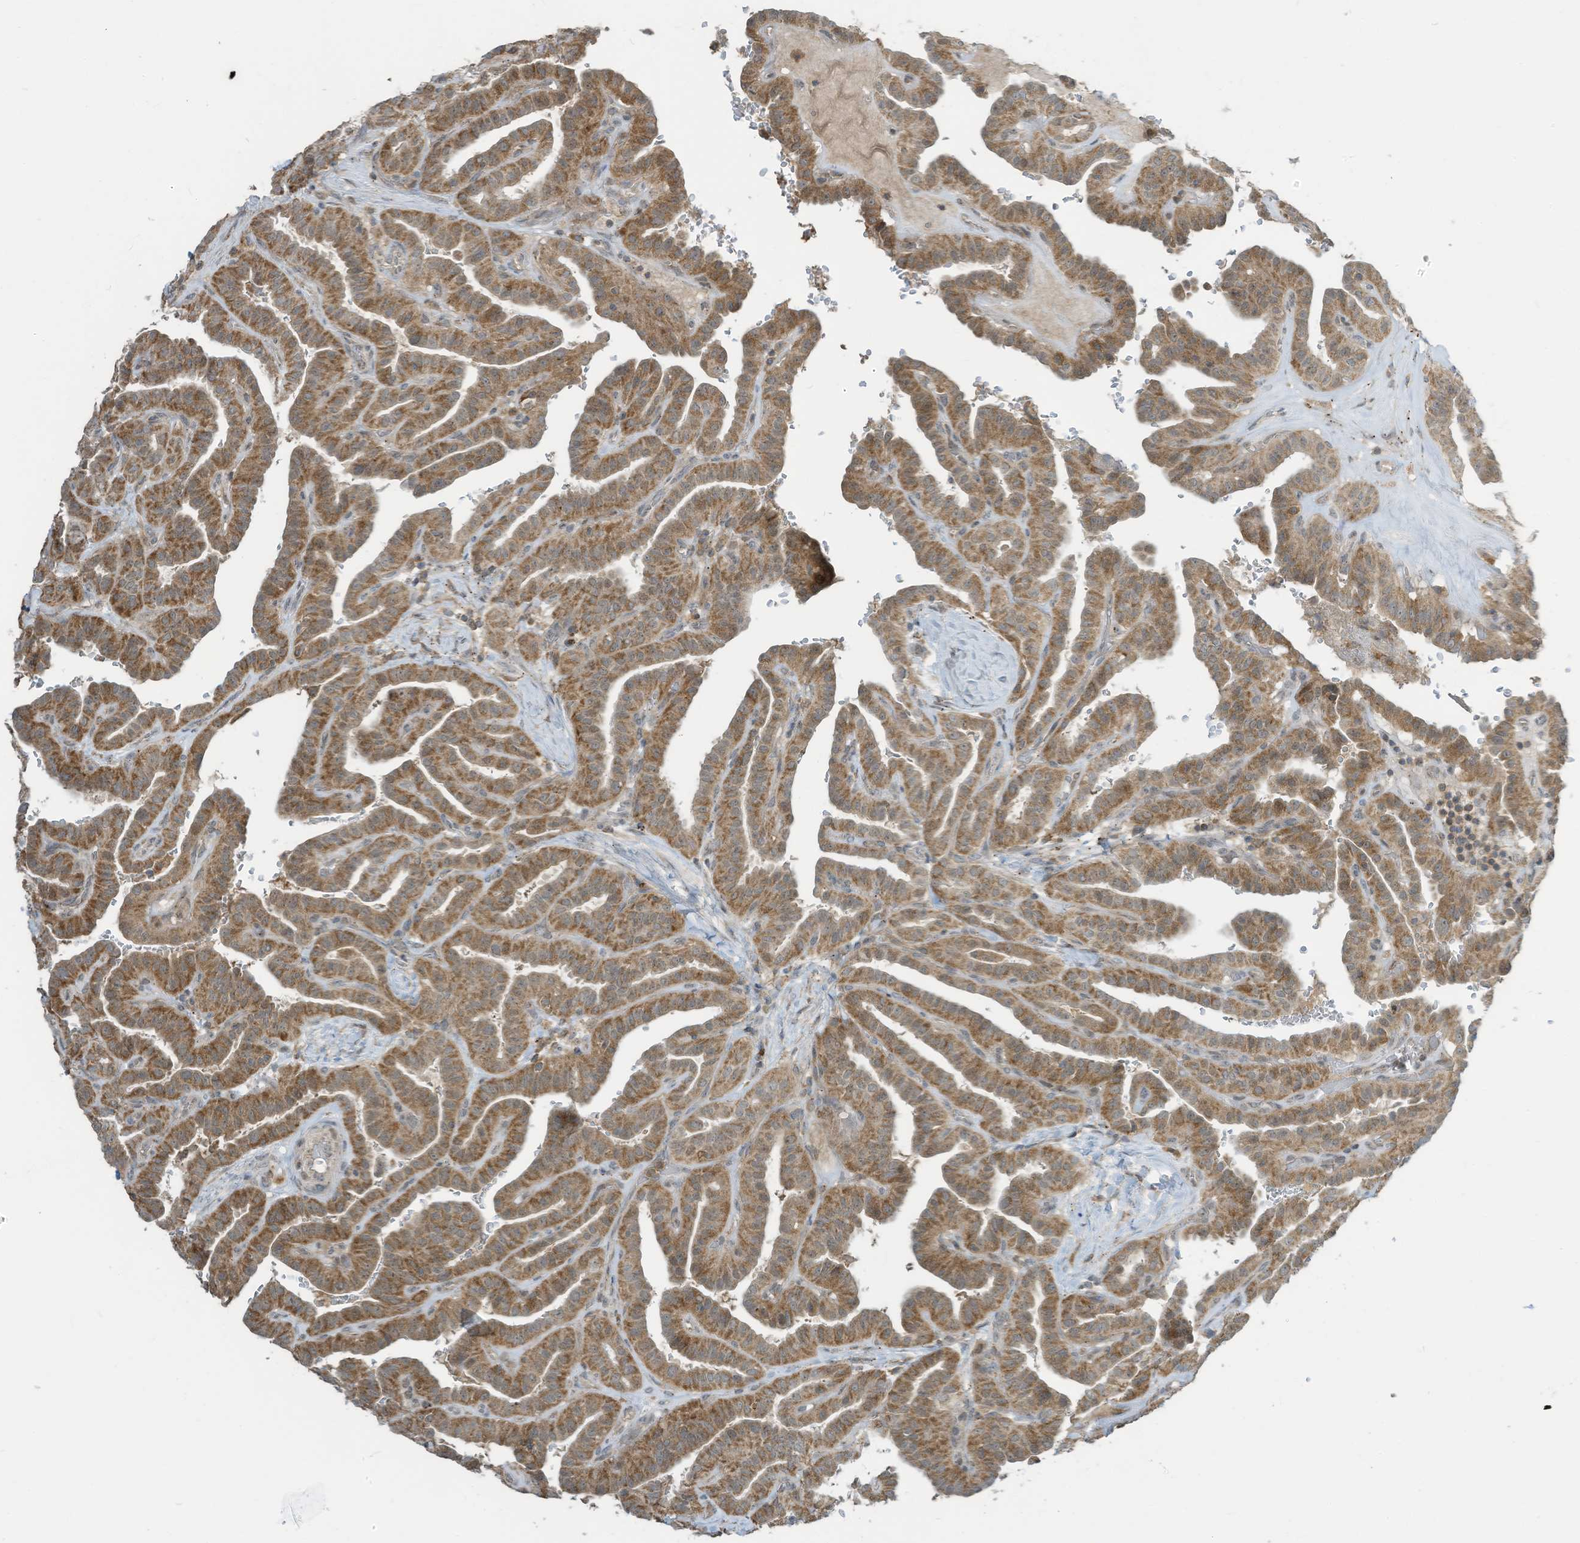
{"staining": {"intensity": "moderate", "quantity": ">75%", "location": "cytoplasmic/membranous"}, "tissue": "thyroid cancer", "cell_type": "Tumor cells", "image_type": "cancer", "snomed": [{"axis": "morphology", "description": "Papillary adenocarcinoma, NOS"}, {"axis": "topography", "description": "Thyroid gland"}], "caption": "Immunohistochemical staining of thyroid cancer shows moderate cytoplasmic/membranous protein positivity in approximately >75% of tumor cells. (DAB (3,3'-diaminobenzidine) = brown stain, brightfield microscopy at high magnification).", "gene": "PARVG", "patient": {"sex": "male", "age": 77}}